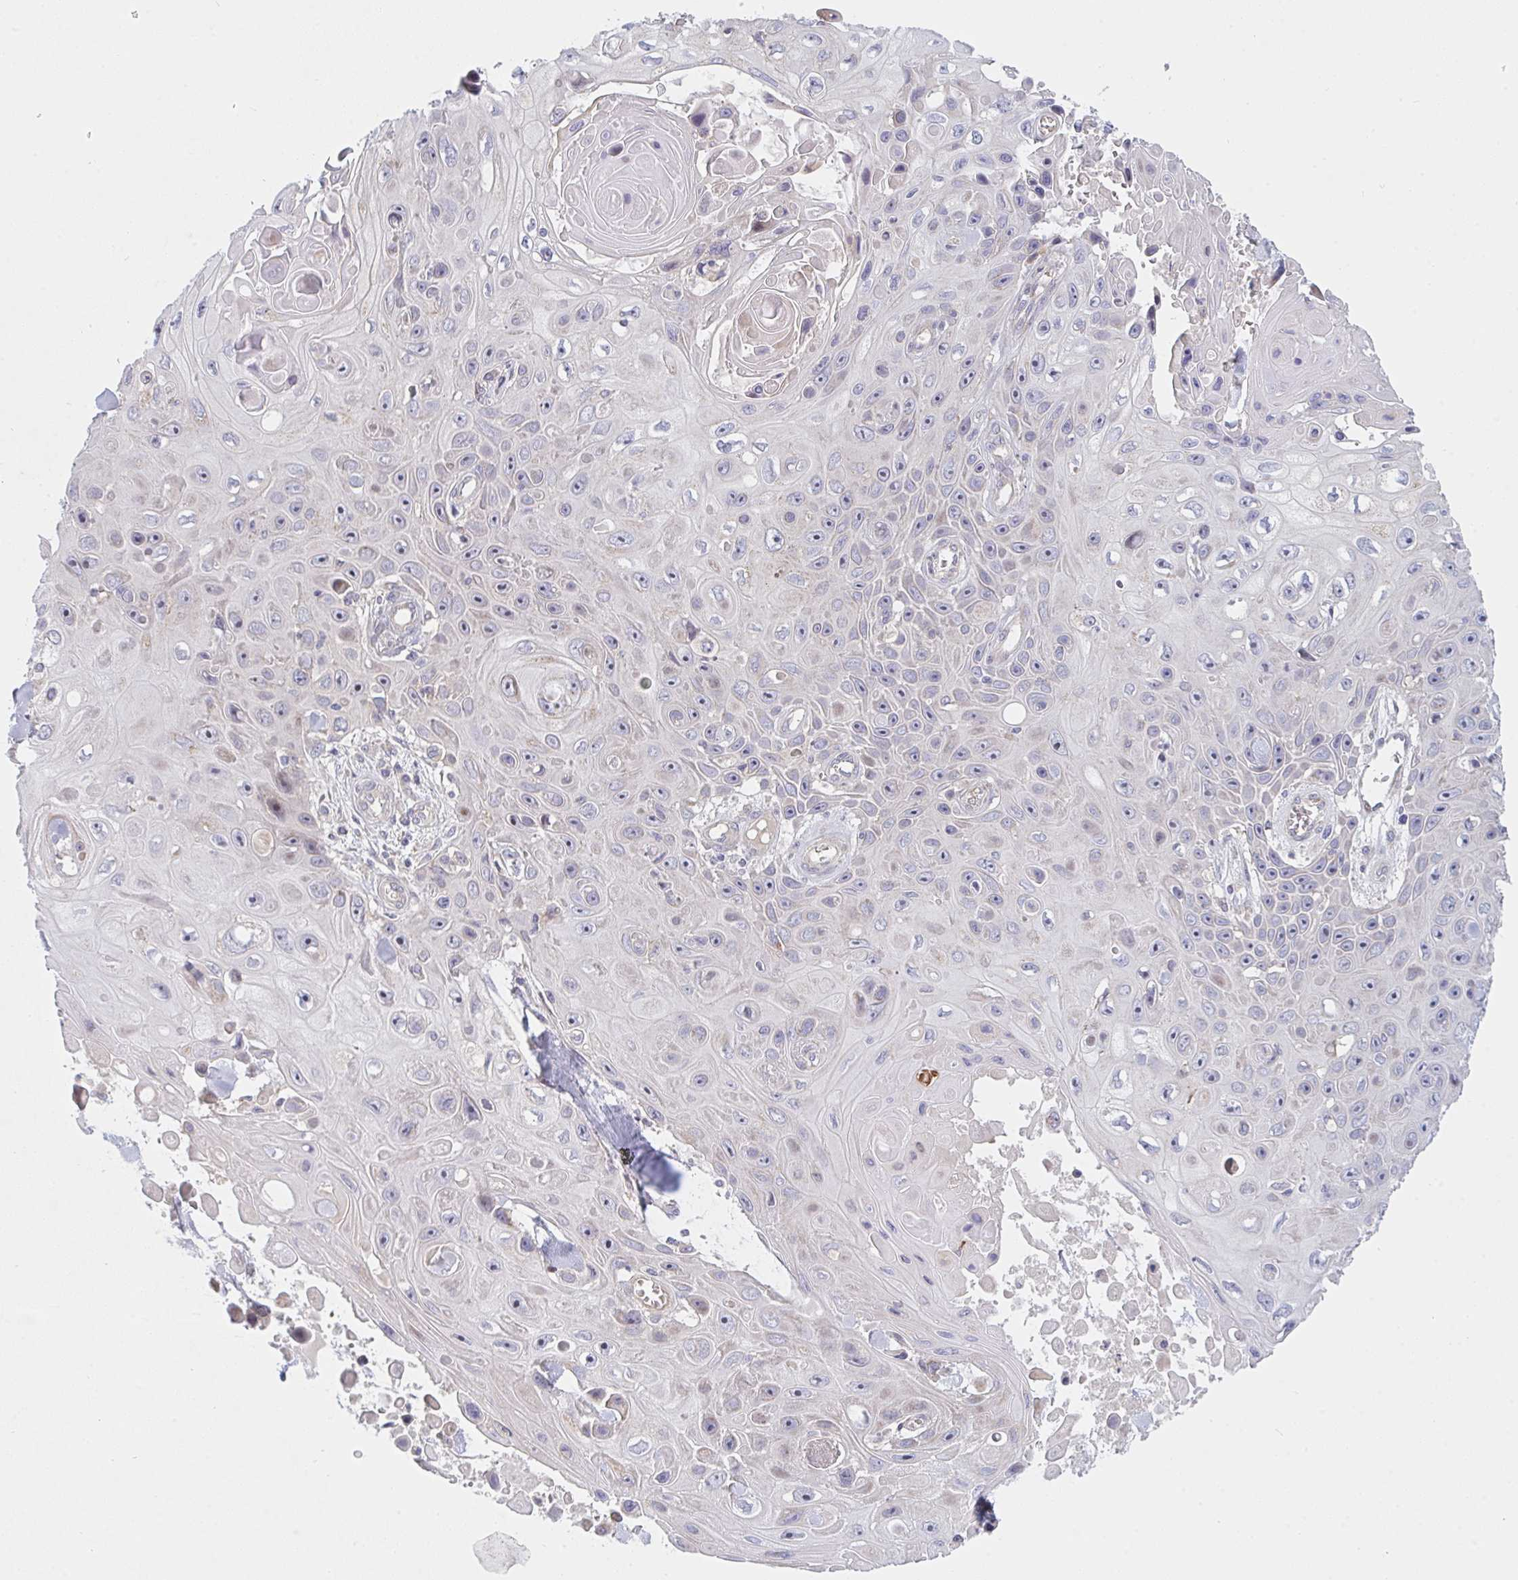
{"staining": {"intensity": "negative", "quantity": "none", "location": "none"}, "tissue": "skin cancer", "cell_type": "Tumor cells", "image_type": "cancer", "snomed": [{"axis": "morphology", "description": "Squamous cell carcinoma, NOS"}, {"axis": "topography", "description": "Skin"}], "caption": "This is a histopathology image of immunohistochemistry (IHC) staining of skin cancer, which shows no expression in tumor cells.", "gene": "TNFSF4", "patient": {"sex": "male", "age": 82}}